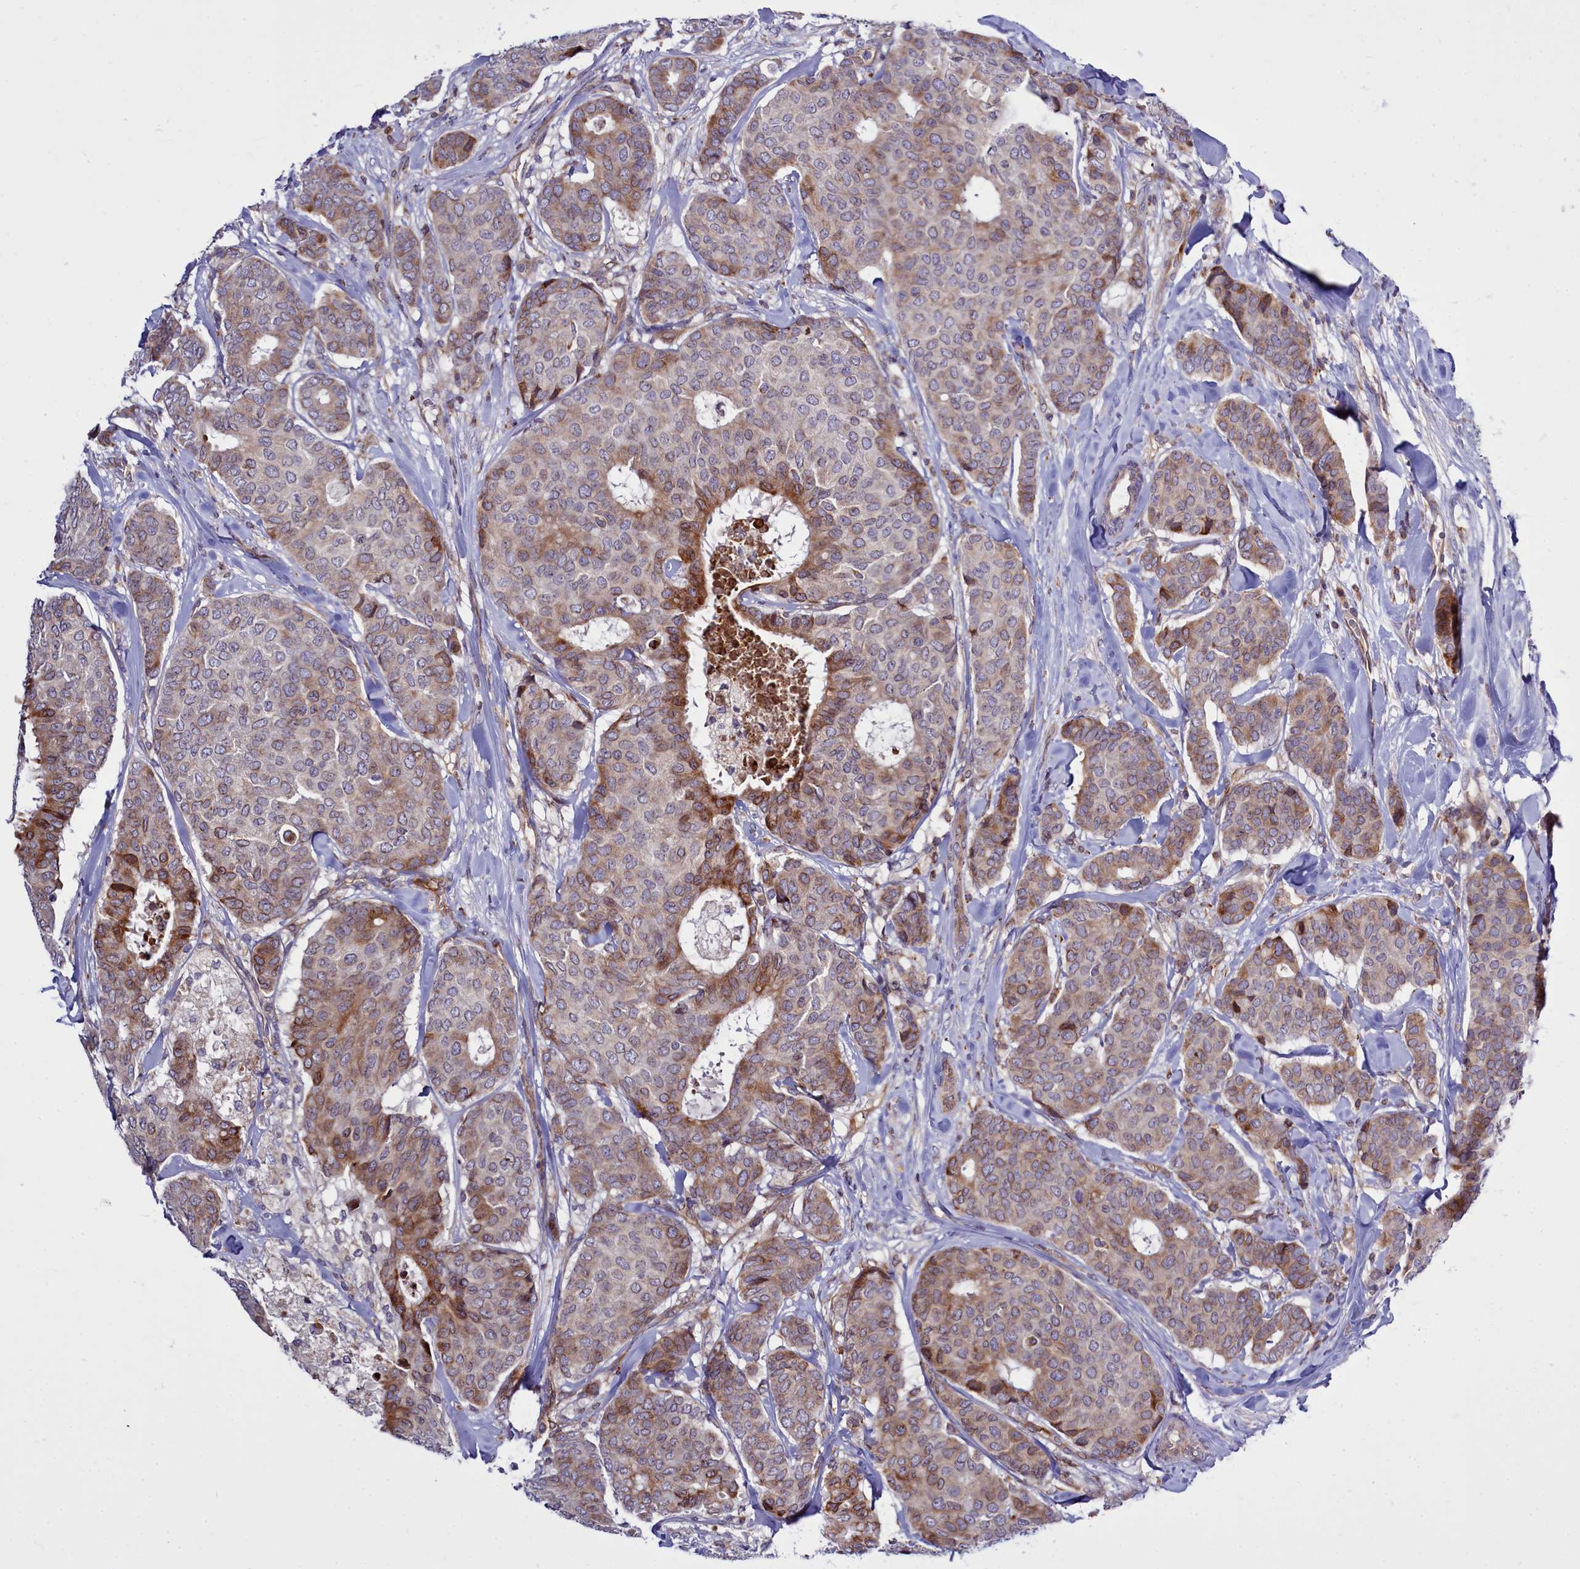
{"staining": {"intensity": "moderate", "quantity": "<25%", "location": "cytoplasmic/membranous"}, "tissue": "breast cancer", "cell_type": "Tumor cells", "image_type": "cancer", "snomed": [{"axis": "morphology", "description": "Duct carcinoma"}, {"axis": "topography", "description": "Breast"}], "caption": "Breast cancer (intraductal carcinoma) stained for a protein exhibits moderate cytoplasmic/membranous positivity in tumor cells.", "gene": "RAPGEF4", "patient": {"sex": "female", "age": 75}}